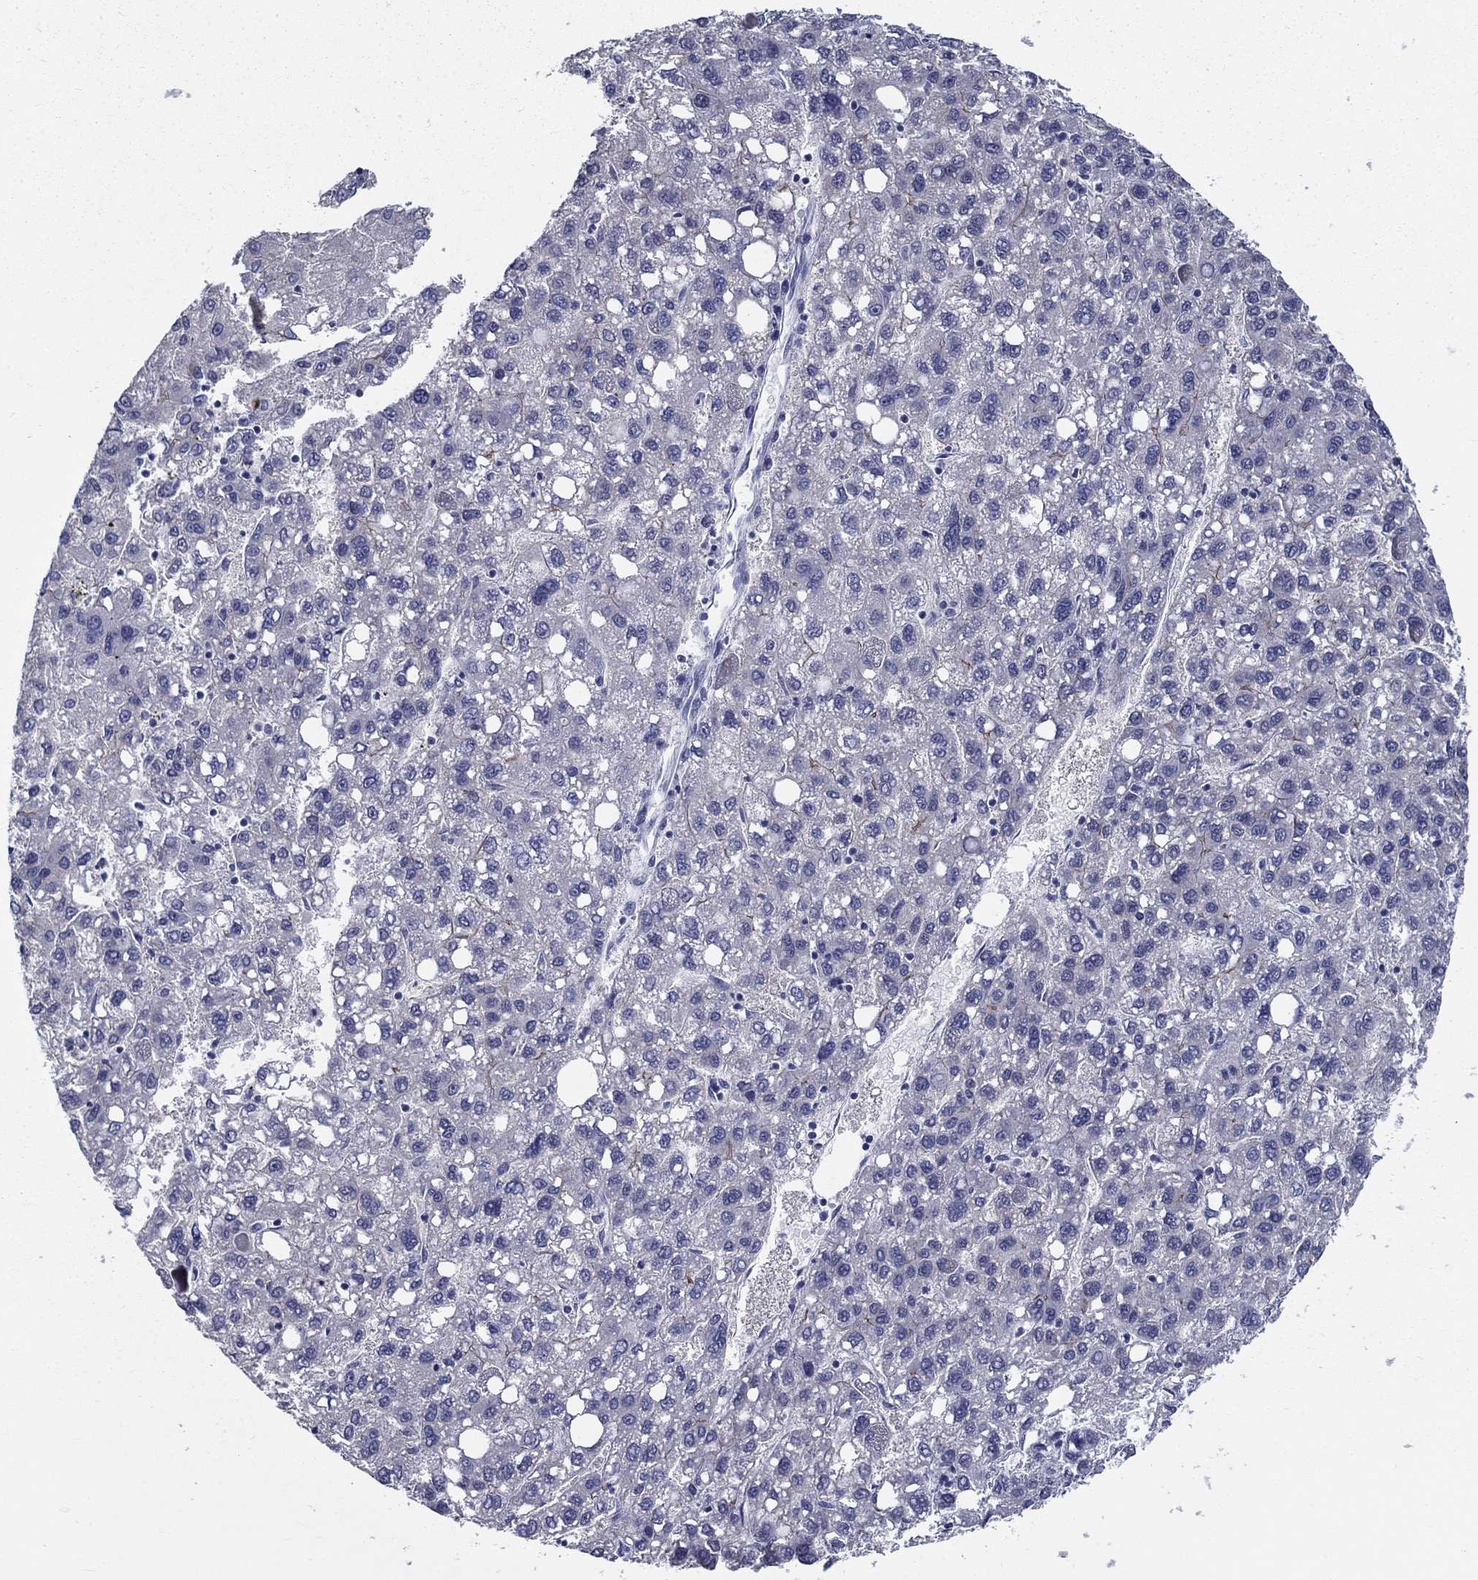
{"staining": {"intensity": "weak", "quantity": "<25%", "location": "cytoplasmic/membranous"}, "tissue": "liver cancer", "cell_type": "Tumor cells", "image_type": "cancer", "snomed": [{"axis": "morphology", "description": "Carcinoma, Hepatocellular, NOS"}, {"axis": "topography", "description": "Liver"}], "caption": "Histopathology image shows no protein expression in tumor cells of liver cancer tissue.", "gene": "C4orf19", "patient": {"sex": "female", "age": 82}}